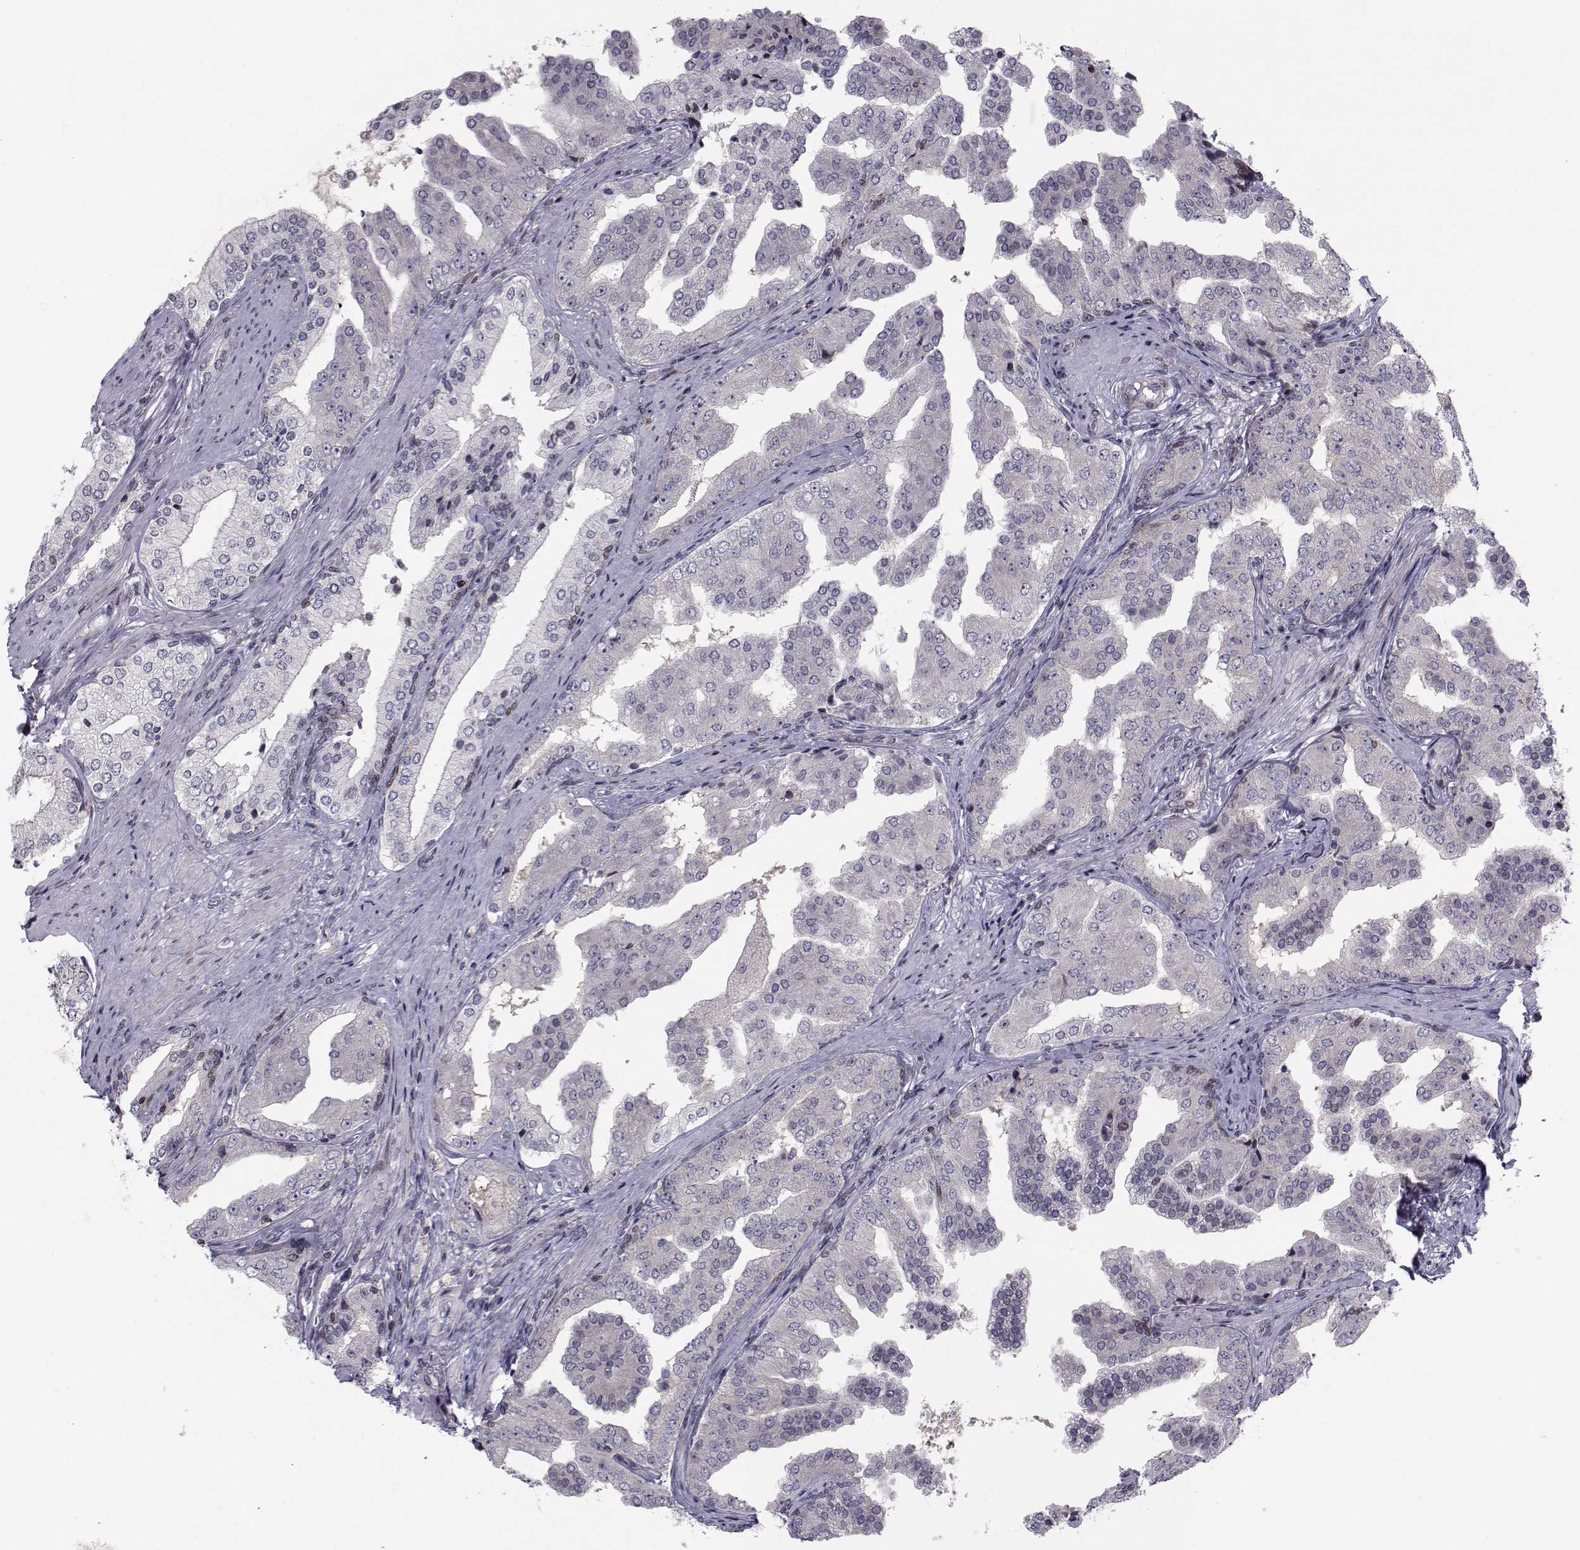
{"staining": {"intensity": "negative", "quantity": "none", "location": "none"}, "tissue": "prostate cancer", "cell_type": "Tumor cells", "image_type": "cancer", "snomed": [{"axis": "morphology", "description": "Adenocarcinoma, Low grade"}, {"axis": "topography", "description": "Prostate and seminal vesicle, NOS"}], "caption": "Tumor cells are negative for brown protein staining in prostate cancer.", "gene": "PCP4L1", "patient": {"sex": "male", "age": 61}}